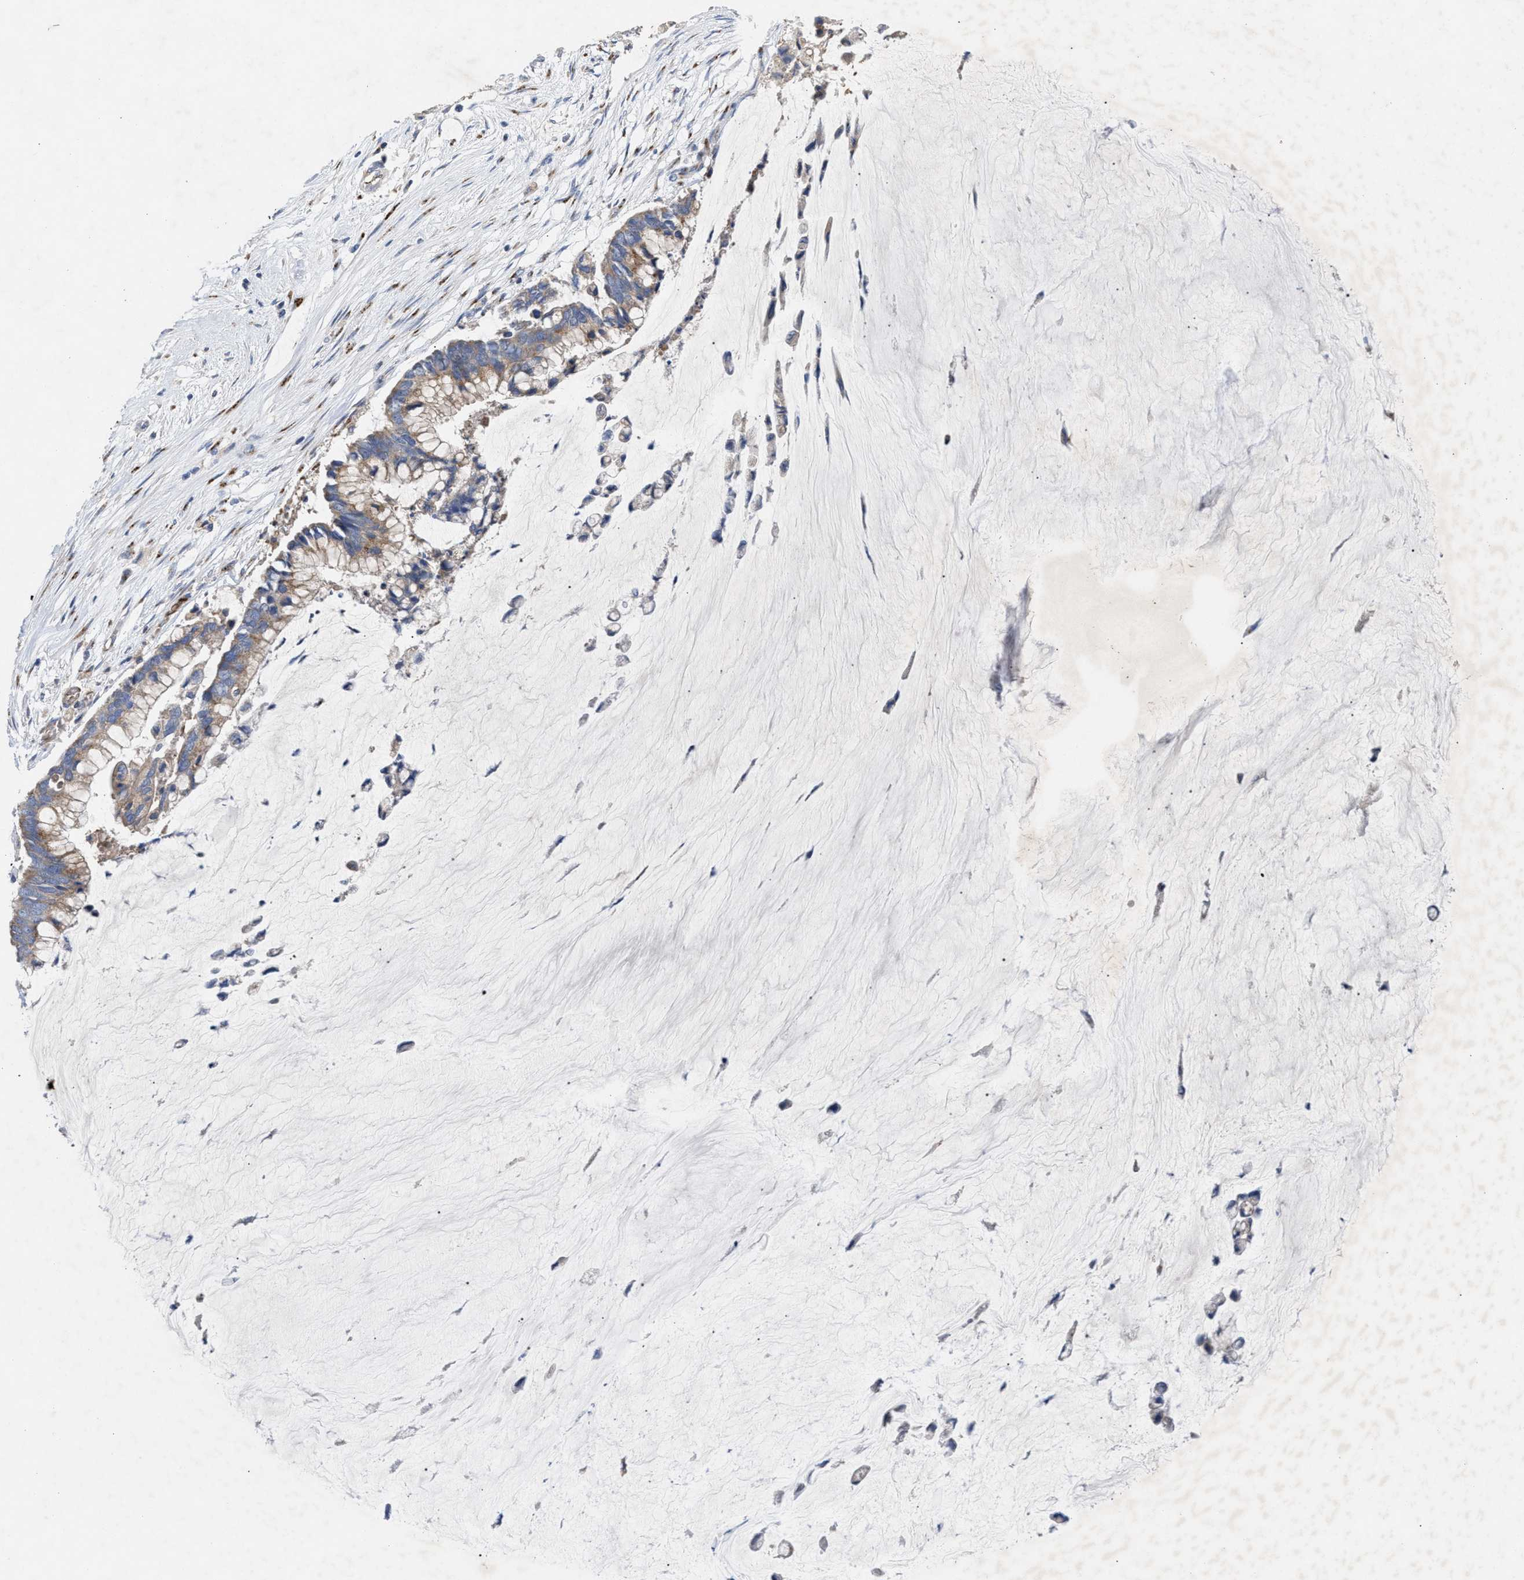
{"staining": {"intensity": "weak", "quantity": ">75%", "location": "cytoplasmic/membranous"}, "tissue": "pancreatic cancer", "cell_type": "Tumor cells", "image_type": "cancer", "snomed": [{"axis": "morphology", "description": "Adenocarcinoma, NOS"}, {"axis": "topography", "description": "Pancreas"}], "caption": "The photomicrograph exhibits immunohistochemical staining of adenocarcinoma (pancreatic). There is weak cytoplasmic/membranous expression is present in approximately >75% of tumor cells.", "gene": "CCL2", "patient": {"sex": "male", "age": 41}}